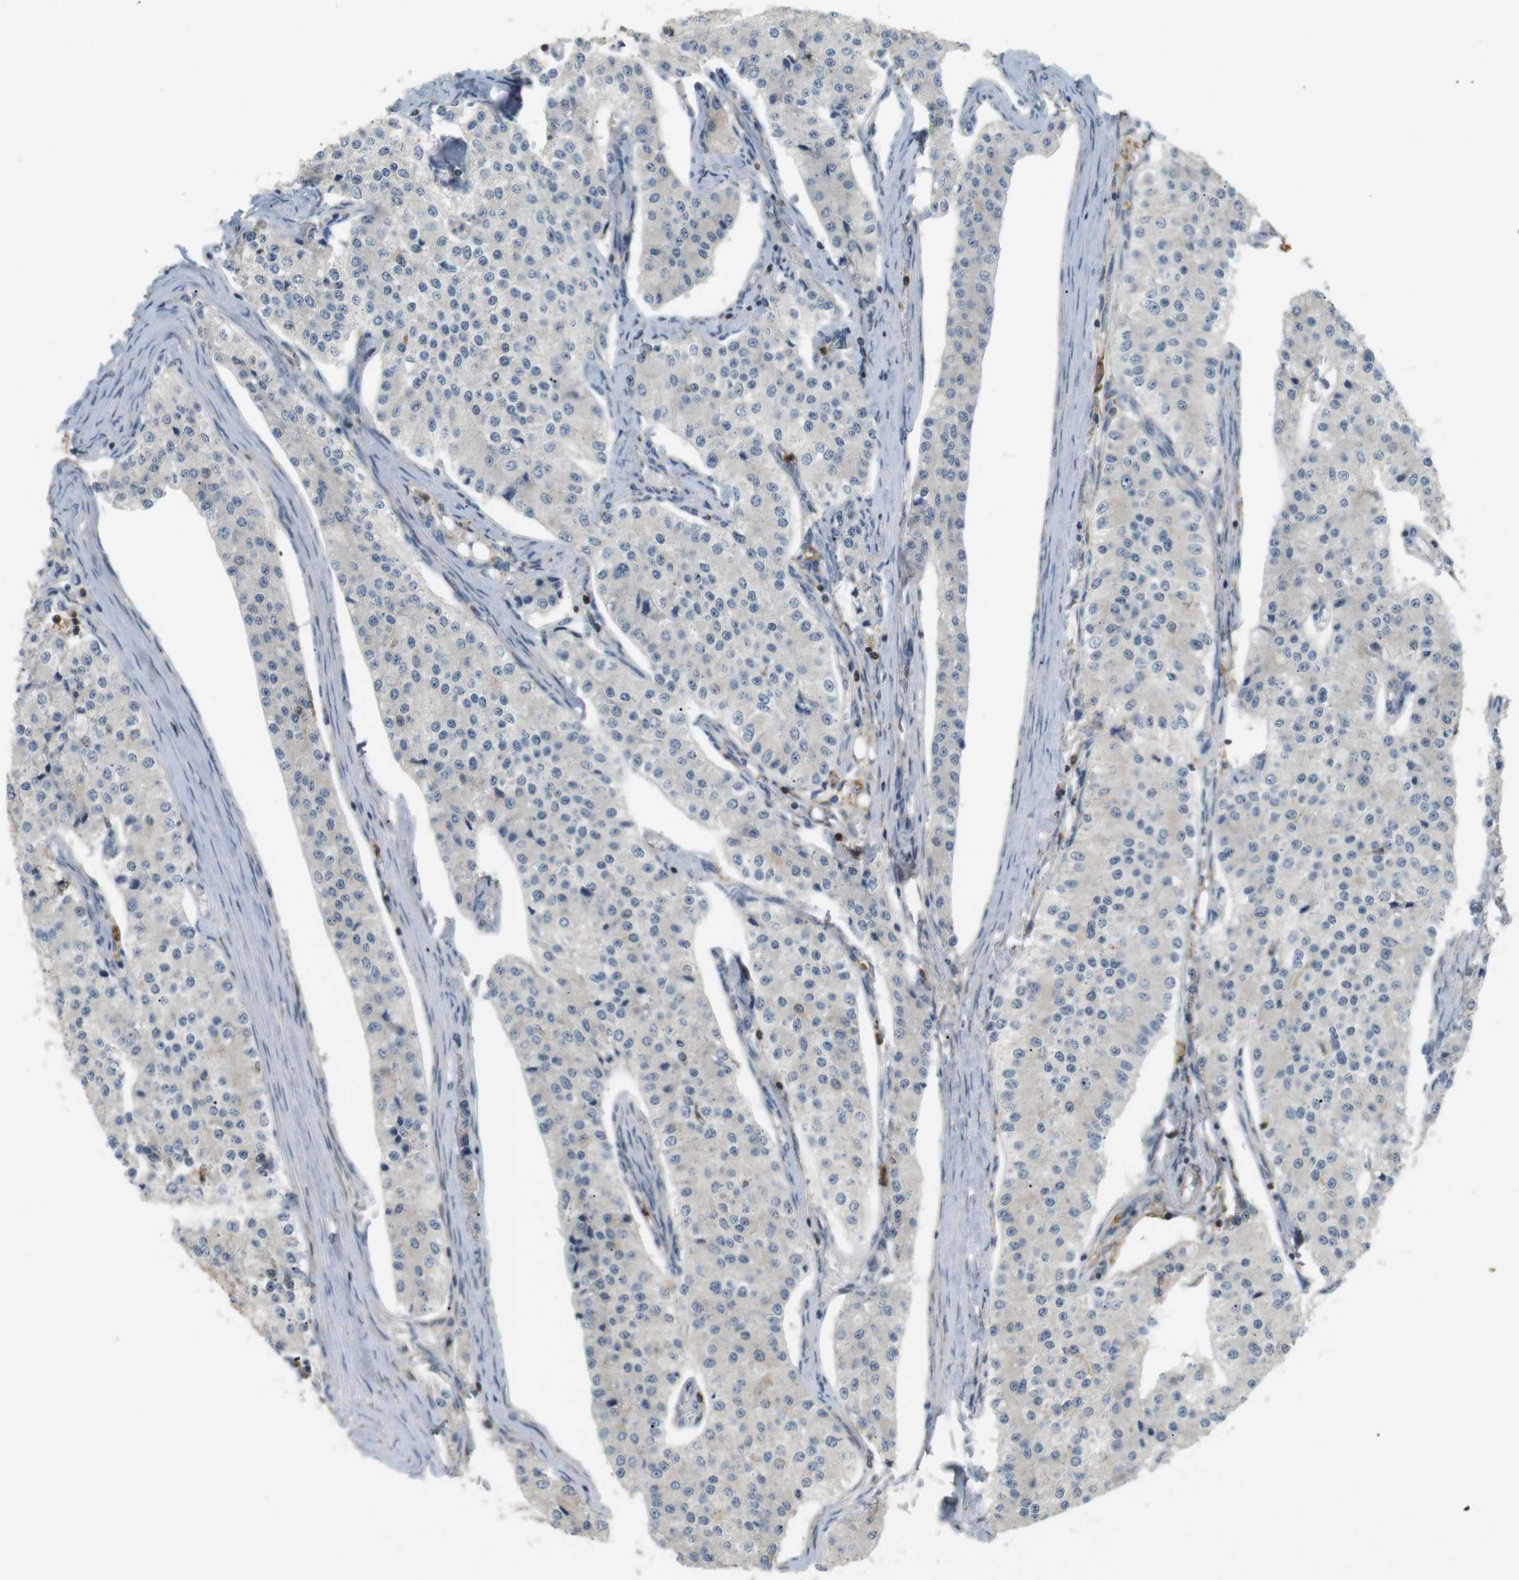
{"staining": {"intensity": "negative", "quantity": "none", "location": "none"}, "tissue": "carcinoid", "cell_type": "Tumor cells", "image_type": "cancer", "snomed": [{"axis": "morphology", "description": "Carcinoid, malignant, NOS"}, {"axis": "topography", "description": "Colon"}], "caption": "Tumor cells are negative for protein expression in human malignant carcinoid.", "gene": "P2RY1", "patient": {"sex": "female", "age": 52}}